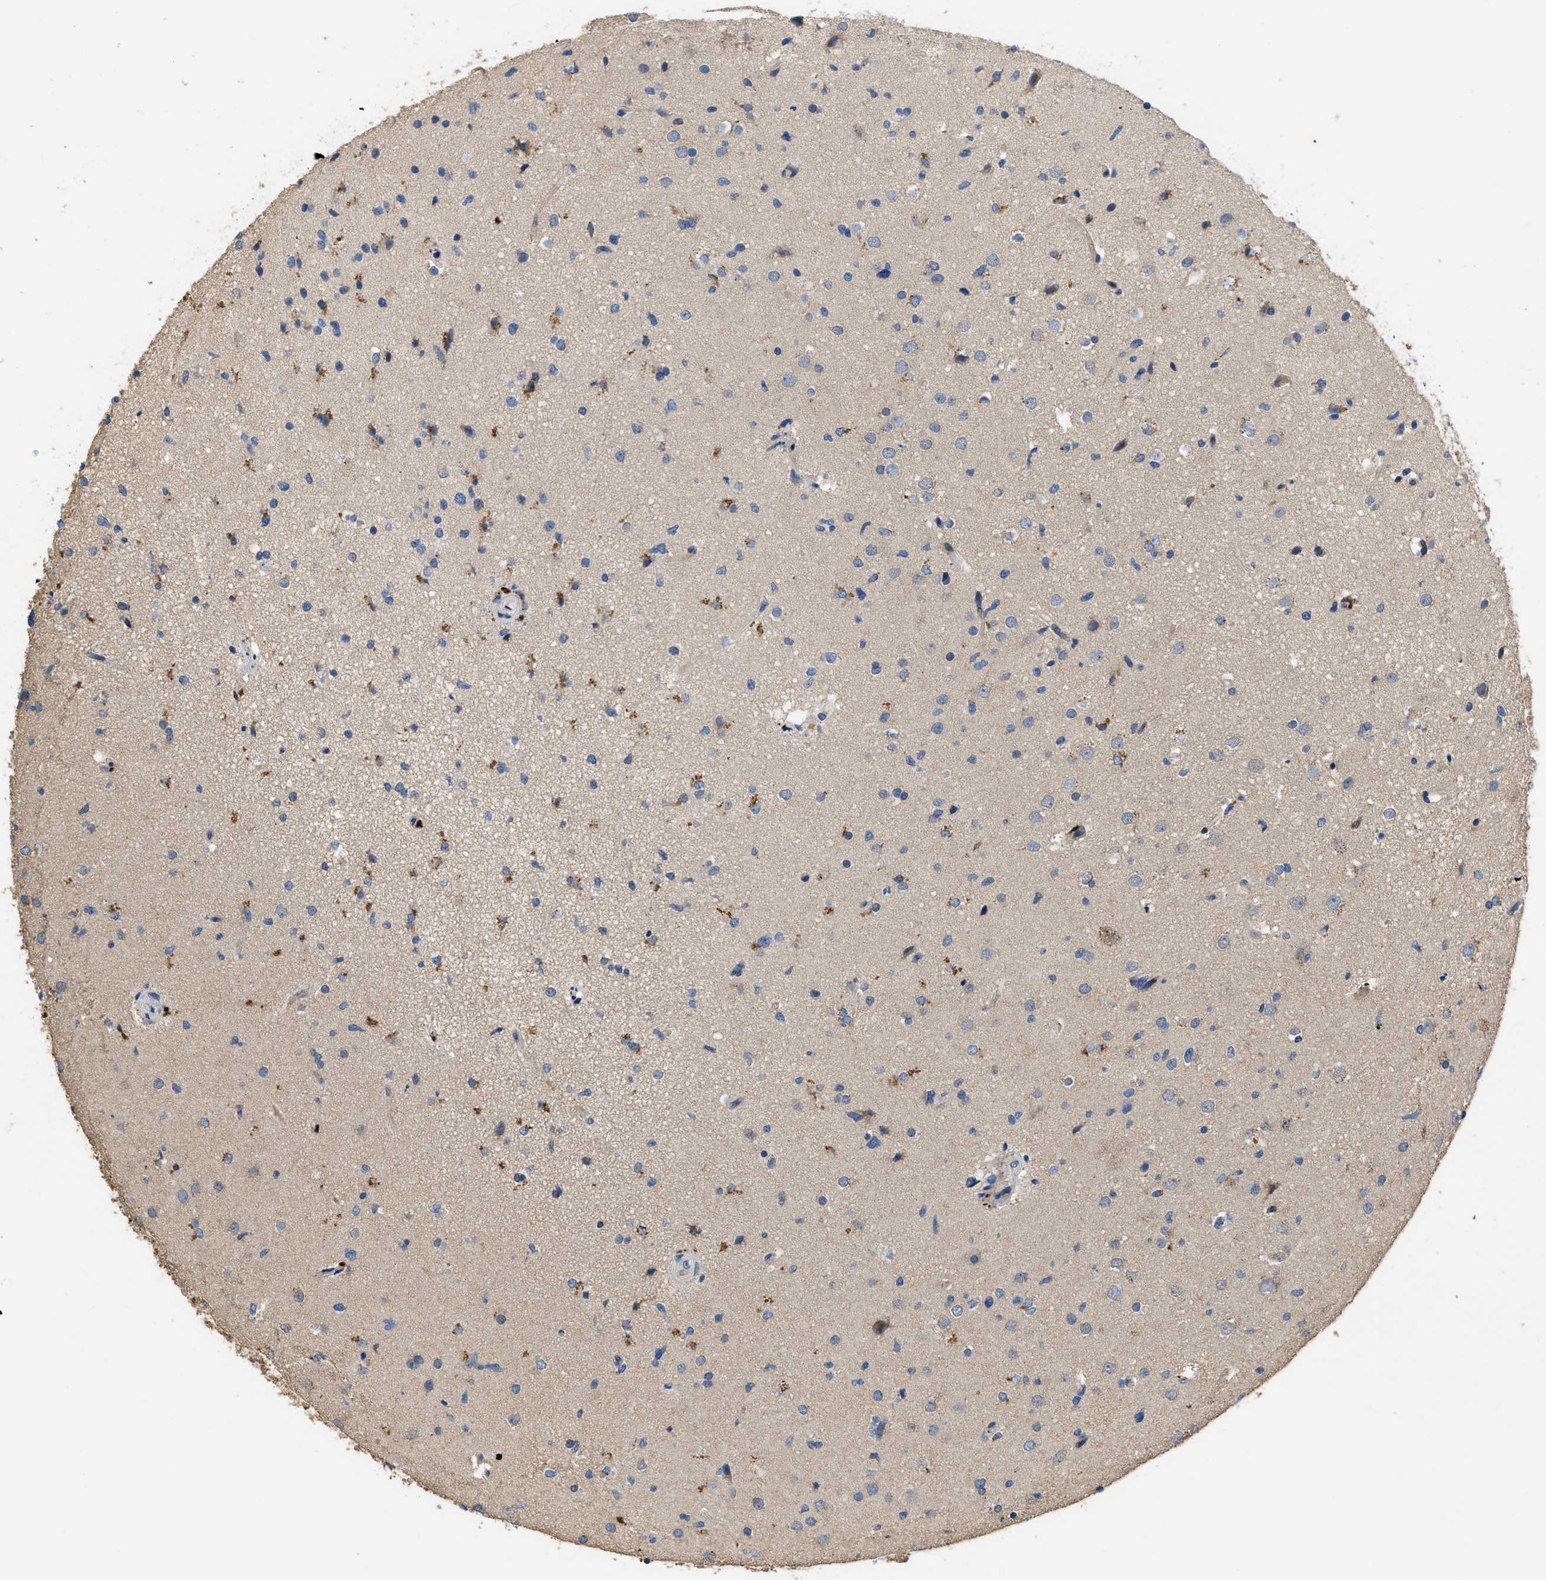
{"staining": {"intensity": "moderate", "quantity": "<25%", "location": "cytoplasmic/membranous"}, "tissue": "glioma", "cell_type": "Tumor cells", "image_type": "cancer", "snomed": [{"axis": "morphology", "description": "Glioma, malignant, High grade"}, {"axis": "topography", "description": "Brain"}], "caption": "The image displays staining of glioma, revealing moderate cytoplasmic/membranous protein positivity (brown color) within tumor cells.", "gene": "BMPR2", "patient": {"sex": "male", "age": 33}}